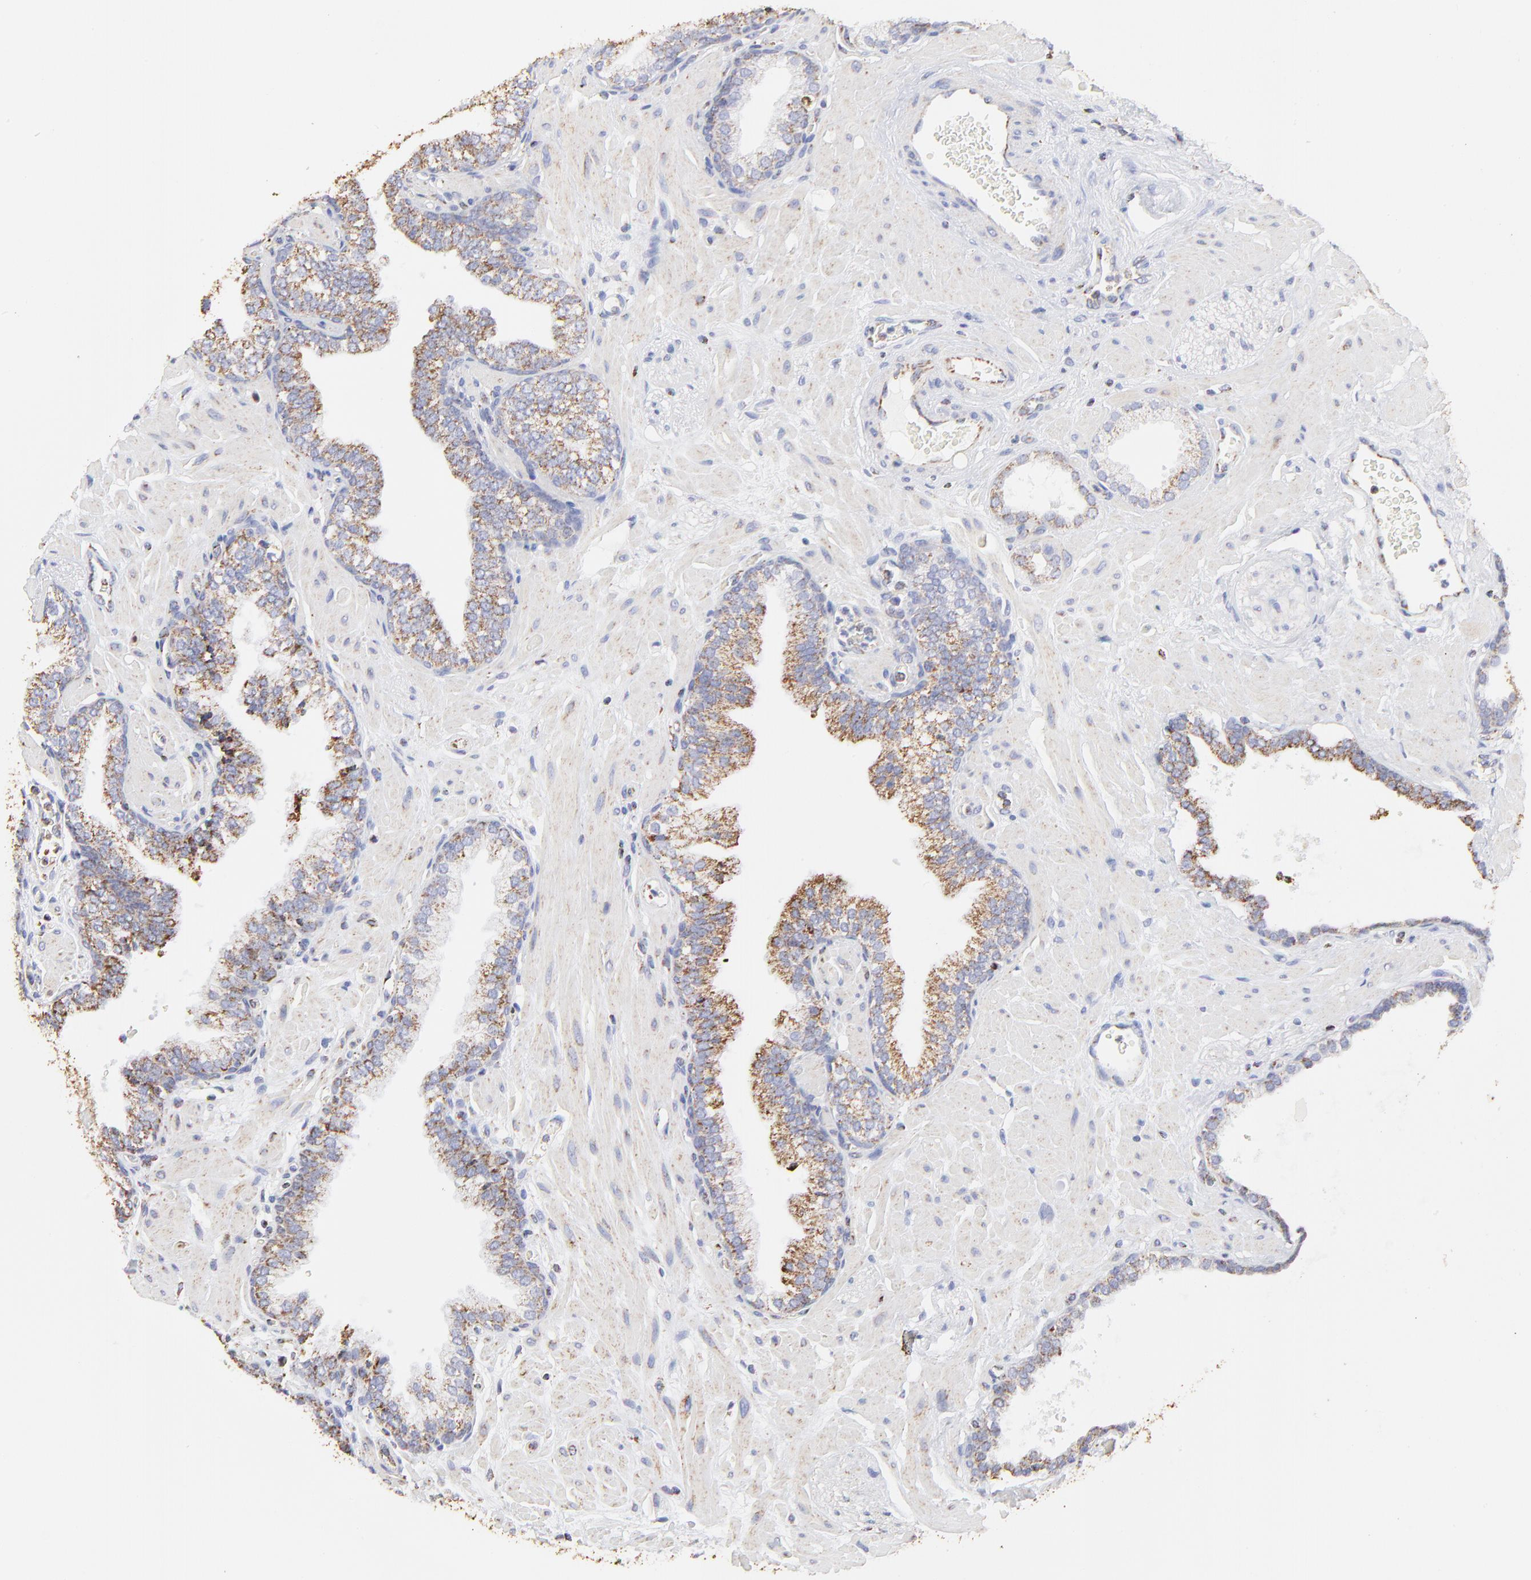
{"staining": {"intensity": "moderate", "quantity": ">75%", "location": "cytoplasmic/membranous"}, "tissue": "prostate", "cell_type": "Glandular cells", "image_type": "normal", "snomed": [{"axis": "morphology", "description": "Normal tissue, NOS"}, {"axis": "topography", "description": "Prostate"}], "caption": "Protein expression analysis of normal human prostate reveals moderate cytoplasmic/membranous expression in approximately >75% of glandular cells.", "gene": "COX4I1", "patient": {"sex": "male", "age": 60}}